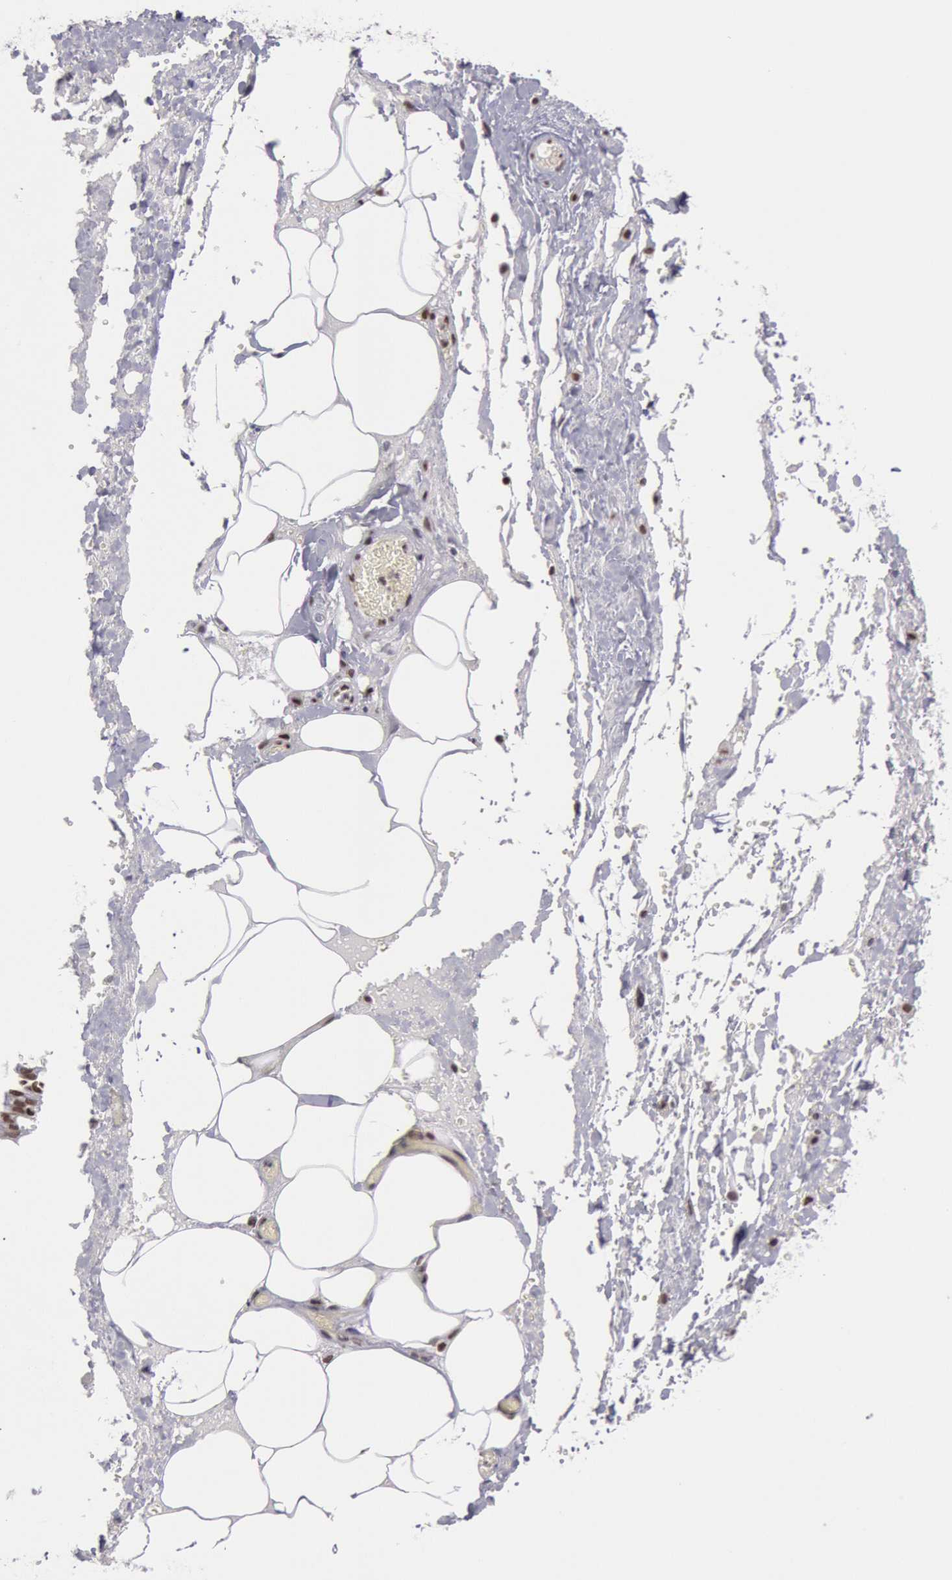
{"staining": {"intensity": "negative", "quantity": "none", "location": "none"}, "tissue": "smooth muscle", "cell_type": "Smooth muscle cells", "image_type": "normal", "snomed": [{"axis": "morphology", "description": "Normal tissue, NOS"}, {"axis": "topography", "description": "Uterus"}], "caption": "Immunohistochemistry (IHC) of benign smooth muscle displays no staining in smooth muscle cells.", "gene": "NKAP", "patient": {"sex": "female", "age": 56}}